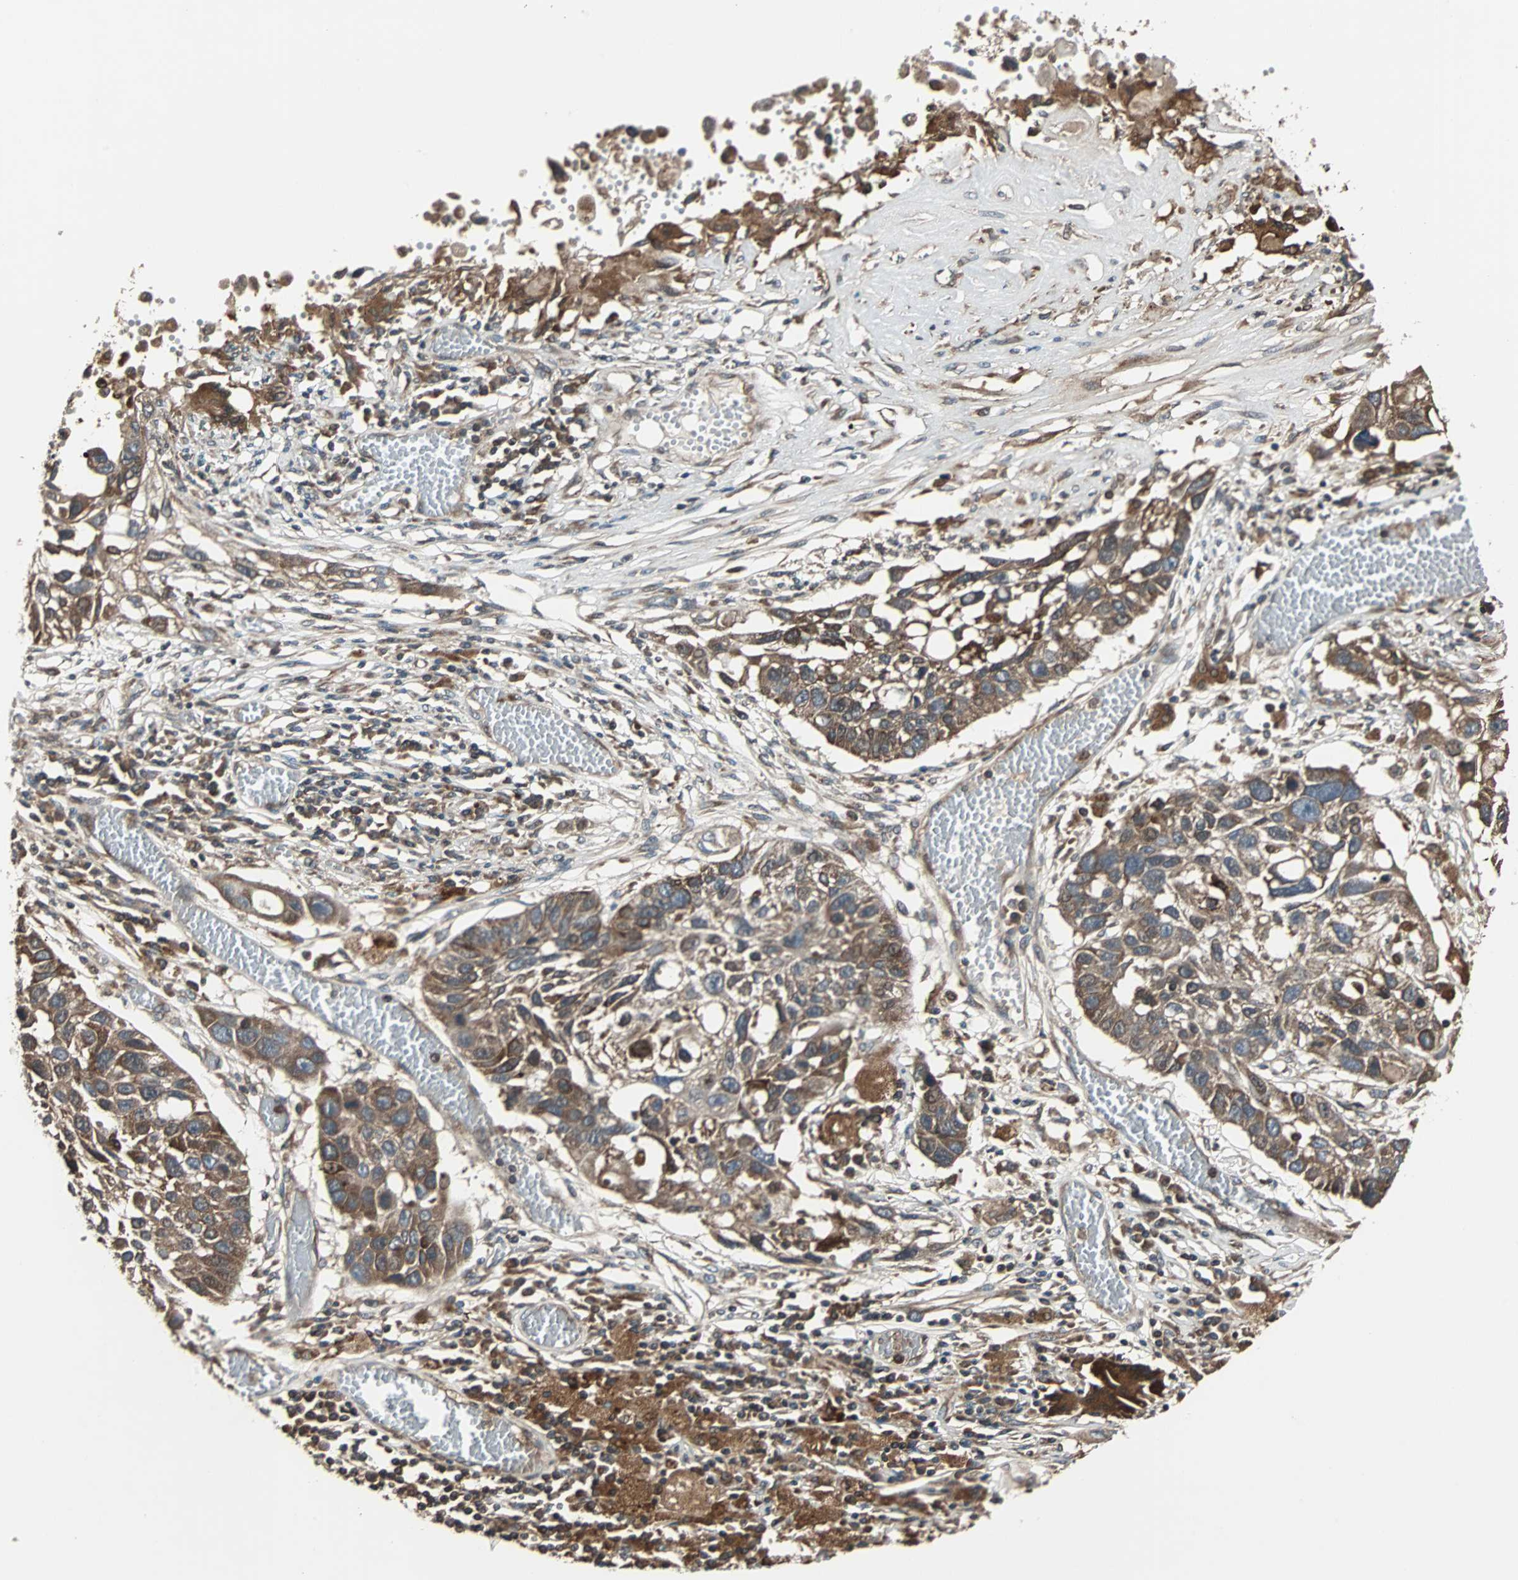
{"staining": {"intensity": "strong", "quantity": ">75%", "location": "cytoplasmic/membranous"}, "tissue": "lung cancer", "cell_type": "Tumor cells", "image_type": "cancer", "snomed": [{"axis": "morphology", "description": "Squamous cell carcinoma, NOS"}, {"axis": "topography", "description": "Lung"}], "caption": "Immunohistochemistry of lung squamous cell carcinoma demonstrates high levels of strong cytoplasmic/membranous positivity in approximately >75% of tumor cells. Using DAB (3,3'-diaminobenzidine) (brown) and hematoxylin (blue) stains, captured at high magnification using brightfield microscopy.", "gene": "RAB7A", "patient": {"sex": "male", "age": 71}}